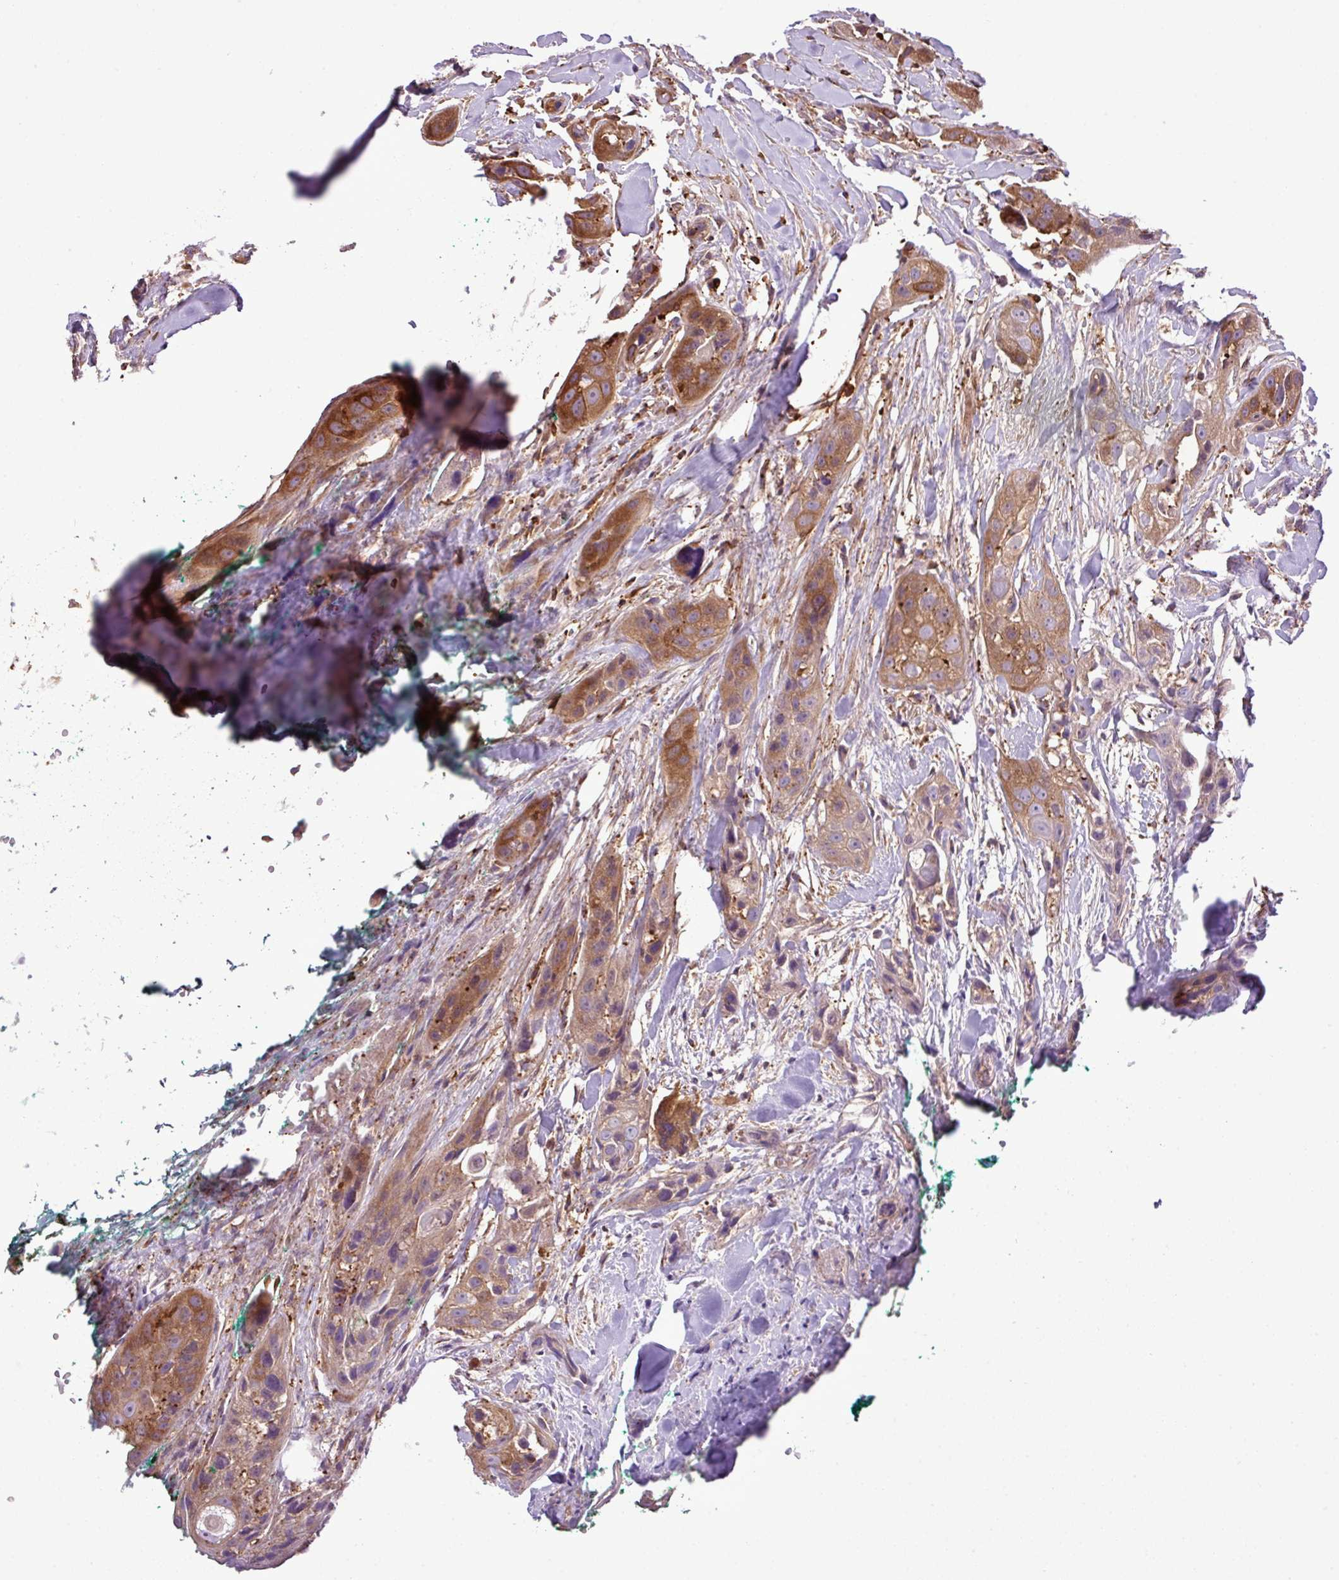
{"staining": {"intensity": "moderate", "quantity": ">75%", "location": "cytoplasmic/membranous"}, "tissue": "head and neck cancer", "cell_type": "Tumor cells", "image_type": "cancer", "snomed": [{"axis": "morphology", "description": "Normal tissue, NOS"}, {"axis": "morphology", "description": "Squamous cell carcinoma, NOS"}, {"axis": "topography", "description": "Skeletal muscle"}, {"axis": "topography", "description": "Head-Neck"}], "caption": "Head and neck cancer (squamous cell carcinoma) stained with immunohistochemistry demonstrates moderate cytoplasmic/membranous expression in about >75% of tumor cells. The staining was performed using DAB (3,3'-diaminobenzidine) to visualize the protein expression in brown, while the nuclei were stained in blue with hematoxylin (Magnification: 20x).", "gene": "PGAP6", "patient": {"sex": "male", "age": 51}}